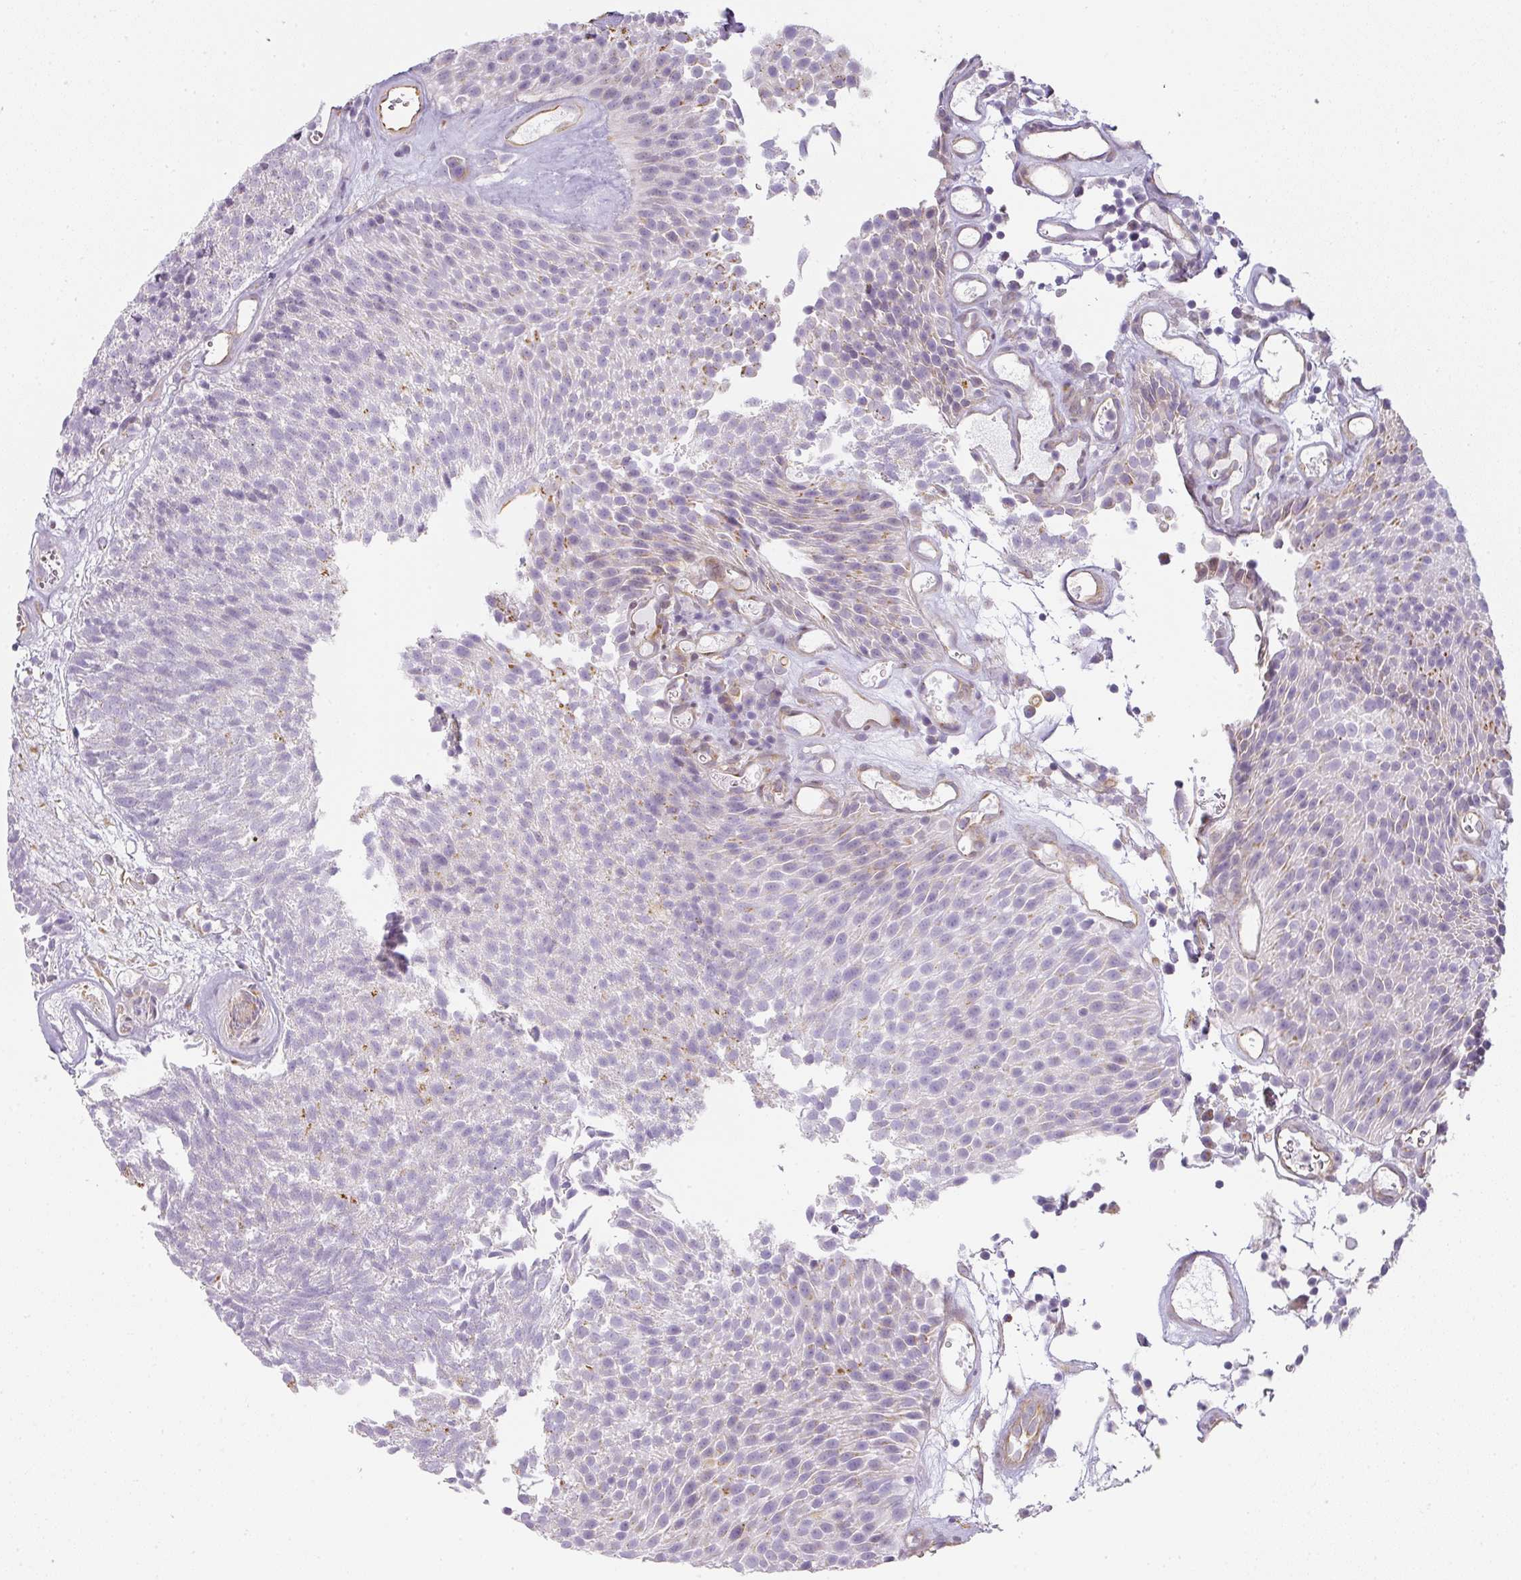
{"staining": {"intensity": "negative", "quantity": "none", "location": "none"}, "tissue": "urothelial cancer", "cell_type": "Tumor cells", "image_type": "cancer", "snomed": [{"axis": "morphology", "description": "Urothelial carcinoma, Low grade"}, {"axis": "topography", "description": "Urinary bladder"}], "caption": "The histopathology image exhibits no significant staining in tumor cells of urothelial carcinoma (low-grade). Nuclei are stained in blue.", "gene": "ATP8B2", "patient": {"sex": "female", "age": 79}}